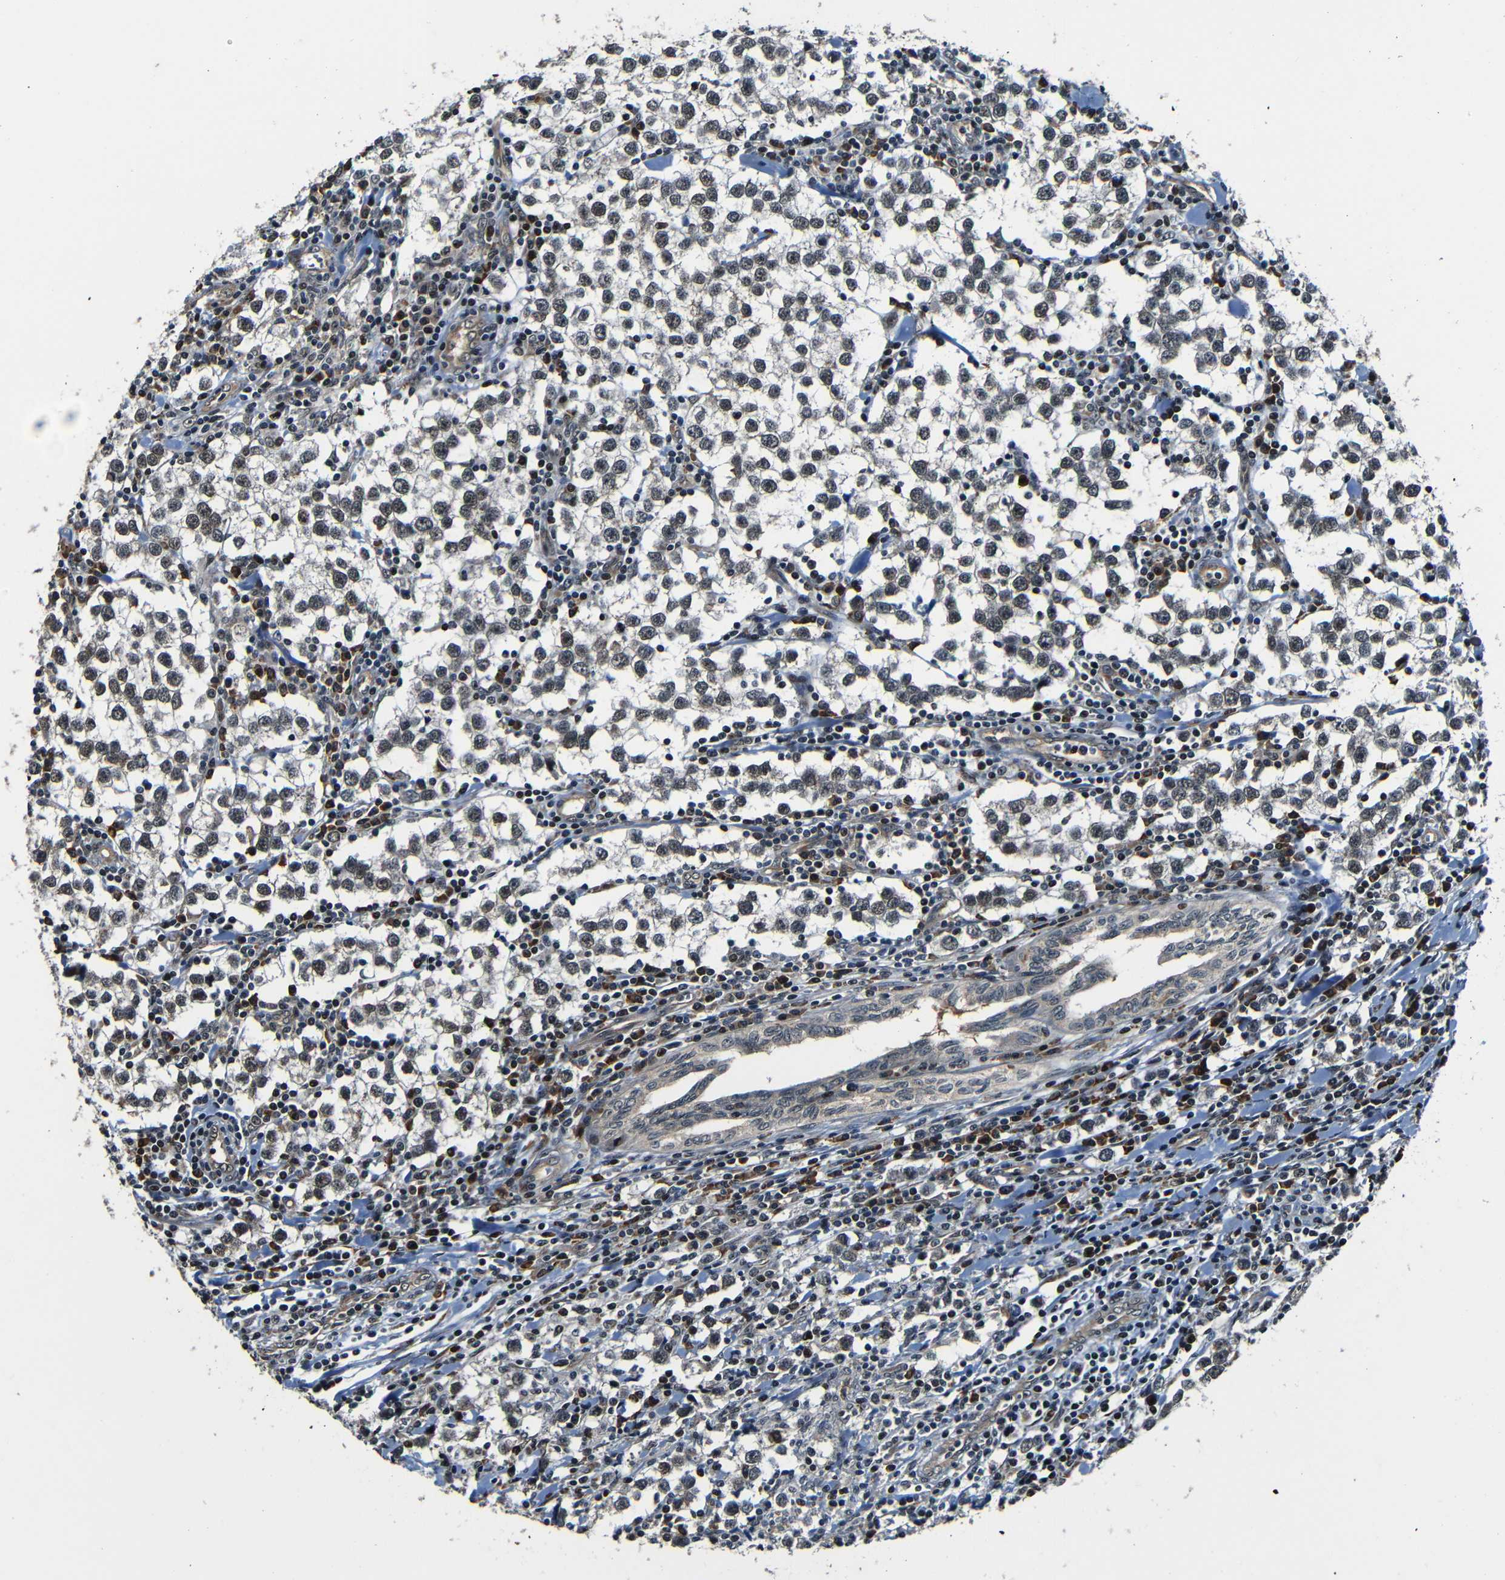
{"staining": {"intensity": "negative", "quantity": "none", "location": "none"}, "tissue": "testis cancer", "cell_type": "Tumor cells", "image_type": "cancer", "snomed": [{"axis": "morphology", "description": "Seminoma, NOS"}, {"axis": "morphology", "description": "Carcinoma, Embryonal, NOS"}, {"axis": "topography", "description": "Testis"}], "caption": "Photomicrograph shows no protein staining in tumor cells of testis embryonal carcinoma tissue. (Stains: DAB (3,3'-diaminobenzidine) immunohistochemistry with hematoxylin counter stain, Microscopy: brightfield microscopy at high magnification).", "gene": "NCBP3", "patient": {"sex": "male", "age": 36}}